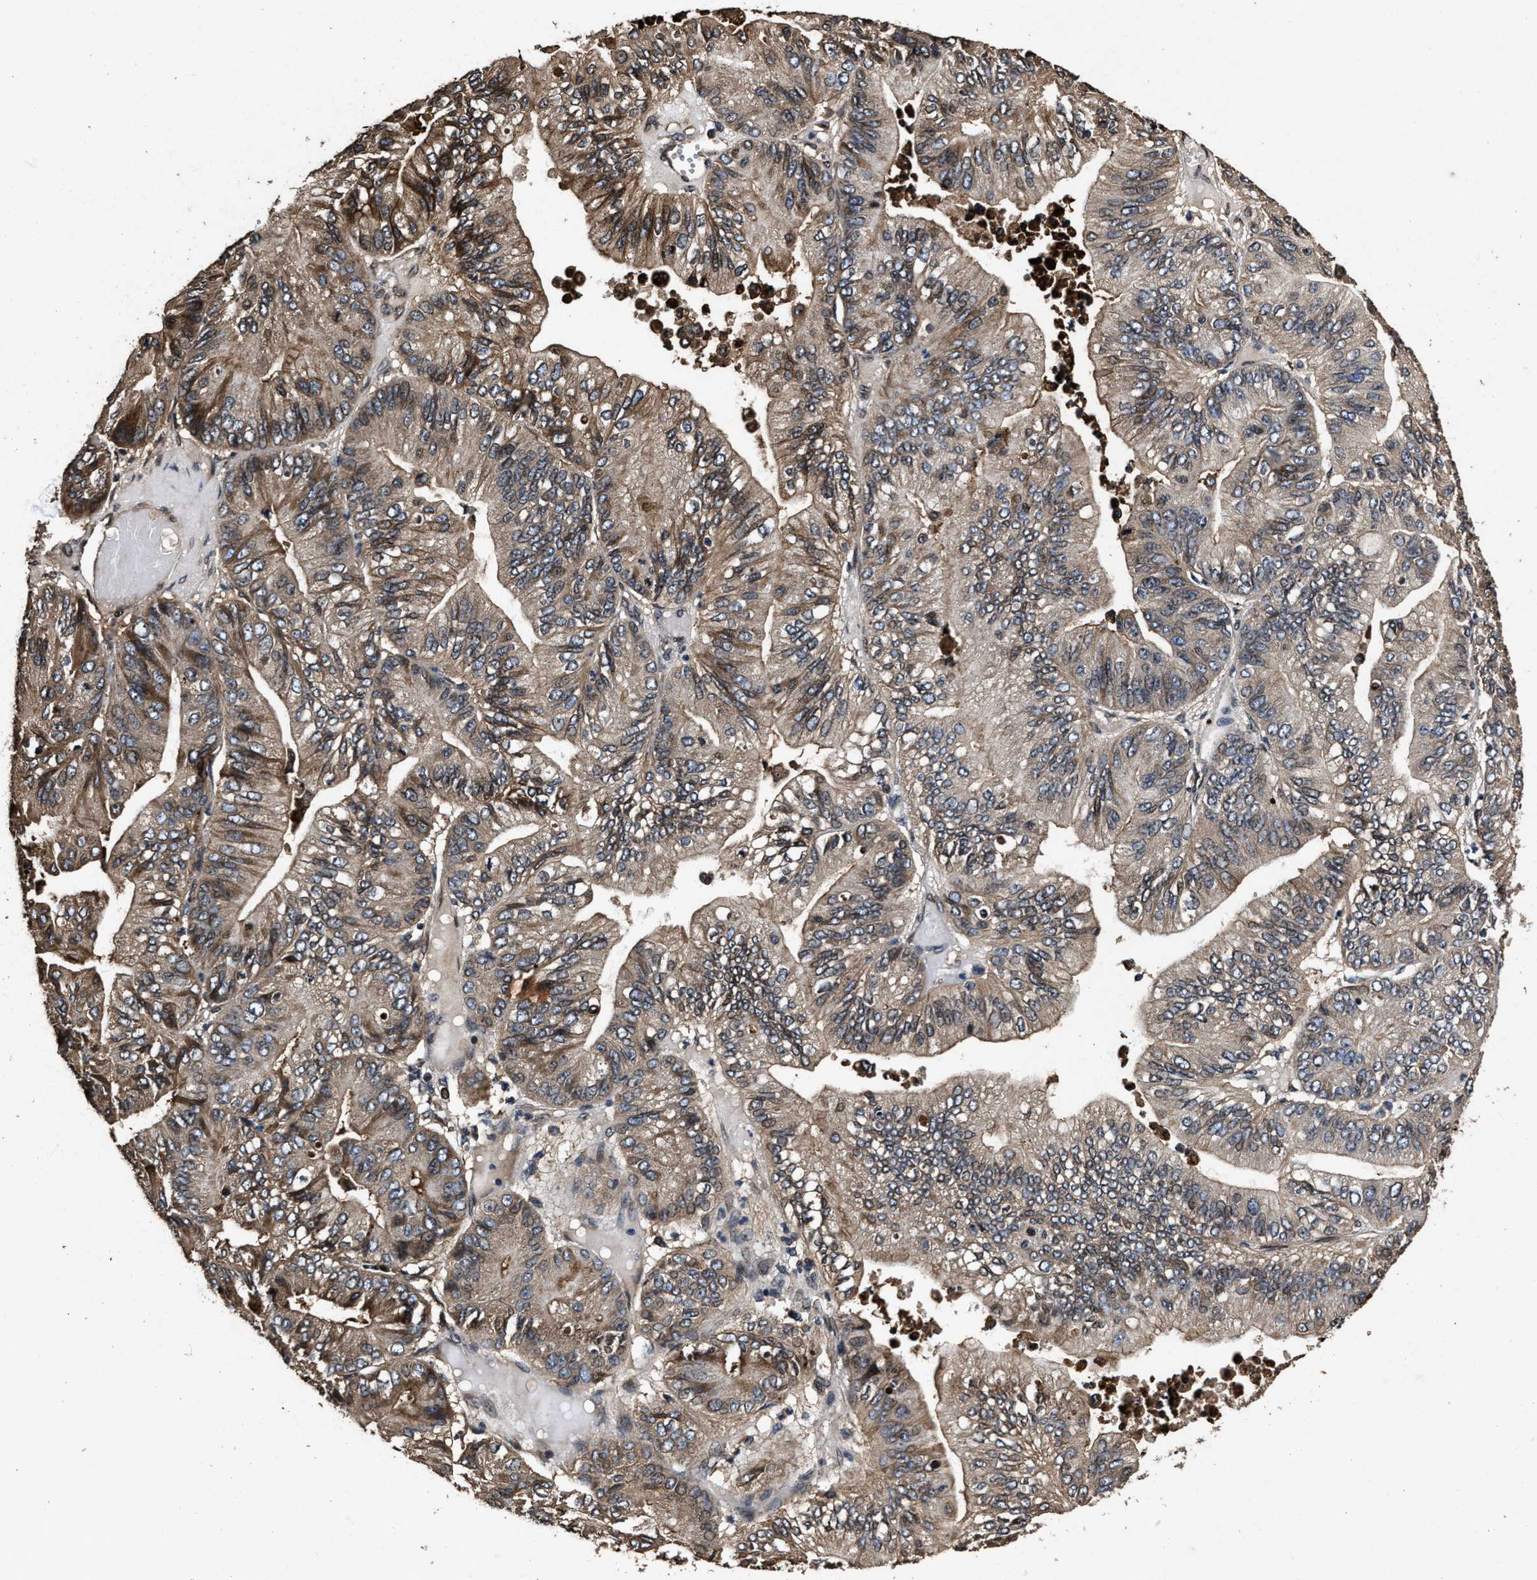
{"staining": {"intensity": "moderate", "quantity": ">75%", "location": "cytoplasmic/membranous"}, "tissue": "ovarian cancer", "cell_type": "Tumor cells", "image_type": "cancer", "snomed": [{"axis": "morphology", "description": "Cystadenocarcinoma, mucinous, NOS"}, {"axis": "topography", "description": "Ovary"}], "caption": "Ovarian cancer (mucinous cystadenocarcinoma) stained with a brown dye exhibits moderate cytoplasmic/membranous positive expression in about >75% of tumor cells.", "gene": "ACCS", "patient": {"sex": "female", "age": 61}}